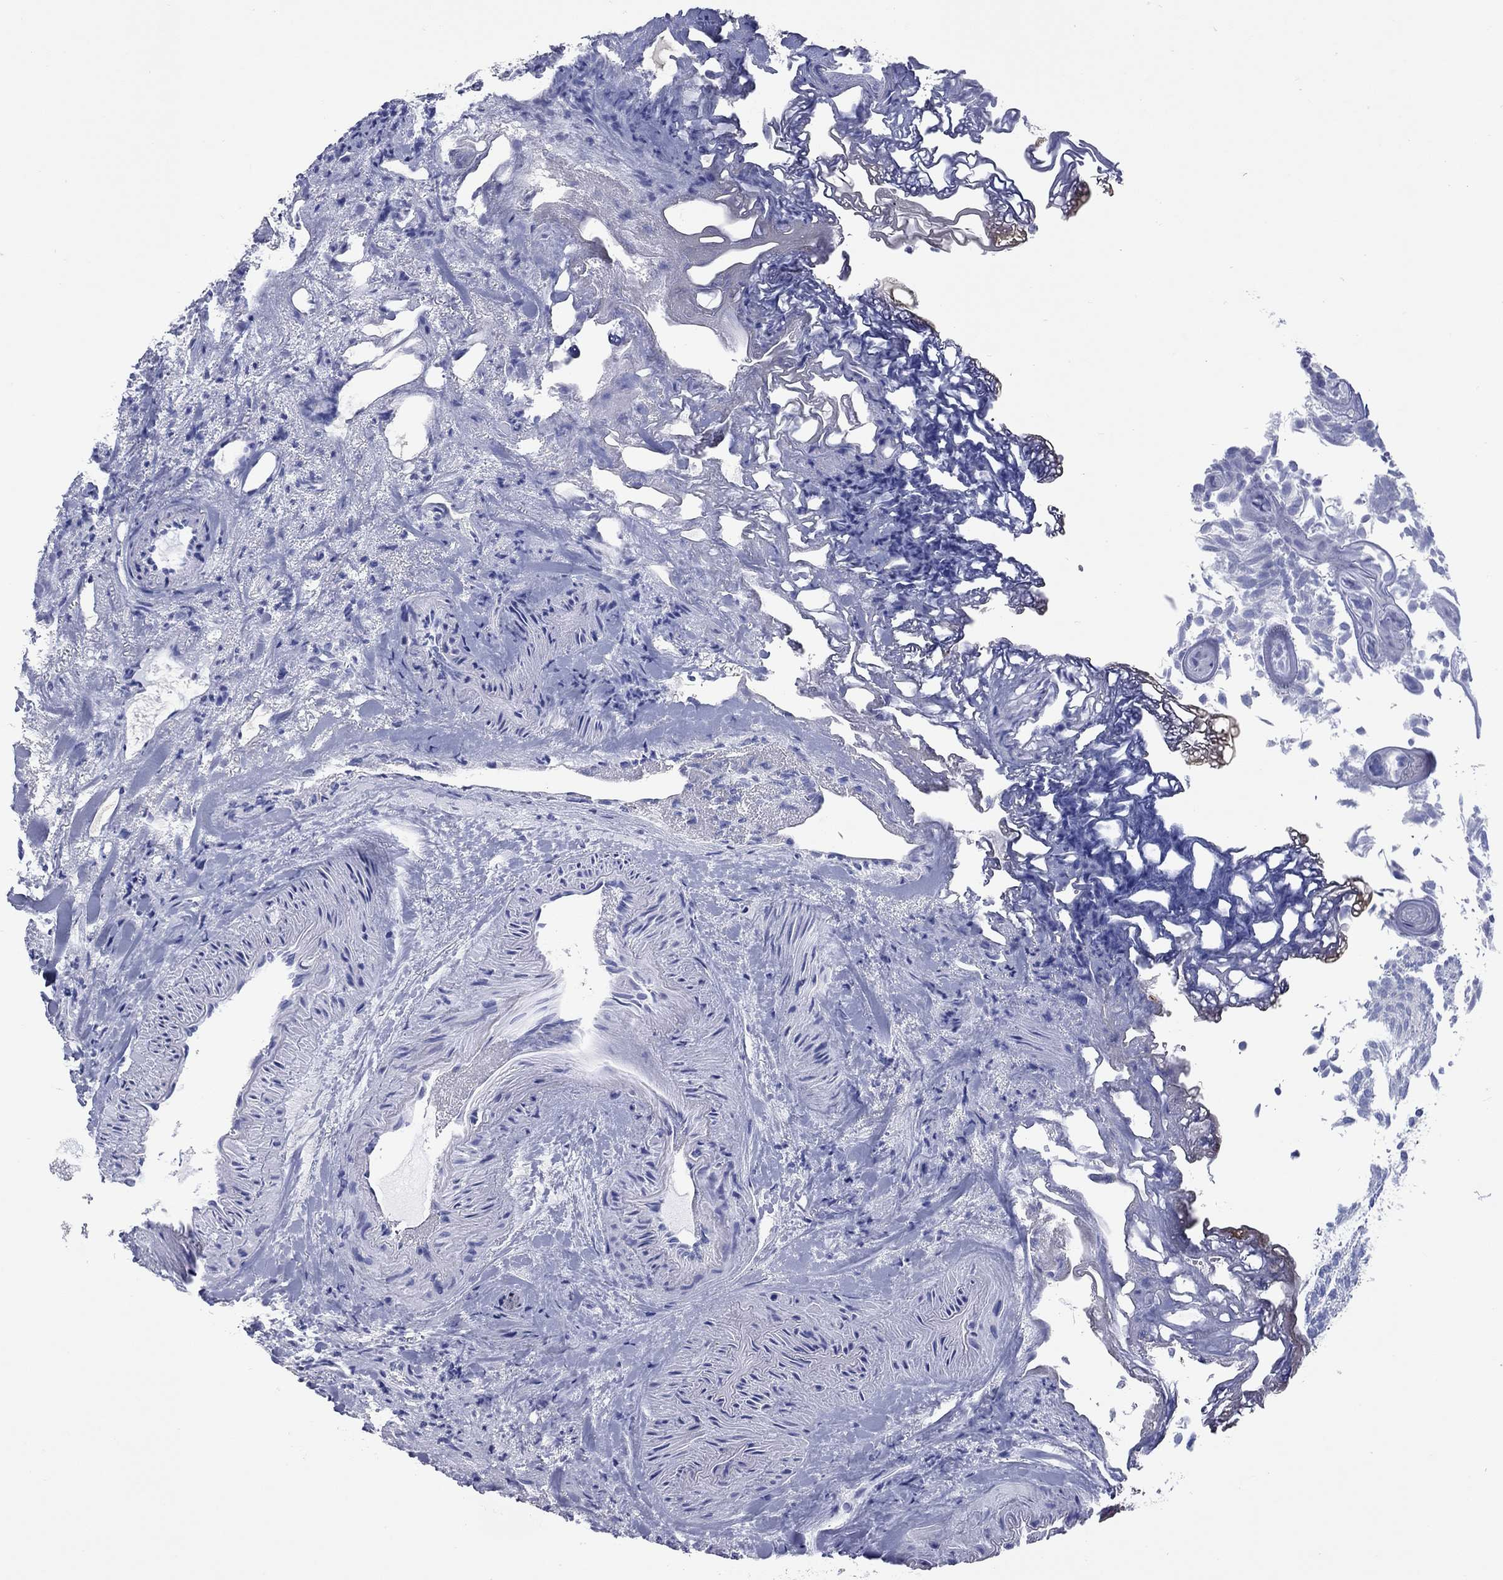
{"staining": {"intensity": "negative", "quantity": "none", "location": "none"}, "tissue": "urothelial cancer", "cell_type": "Tumor cells", "image_type": "cancer", "snomed": [{"axis": "morphology", "description": "Urothelial carcinoma, Low grade"}, {"axis": "topography", "description": "Urinary bladder"}], "caption": "This is an IHC histopathology image of low-grade urothelial carcinoma. There is no expression in tumor cells.", "gene": "CCNA1", "patient": {"sex": "male", "age": 77}}